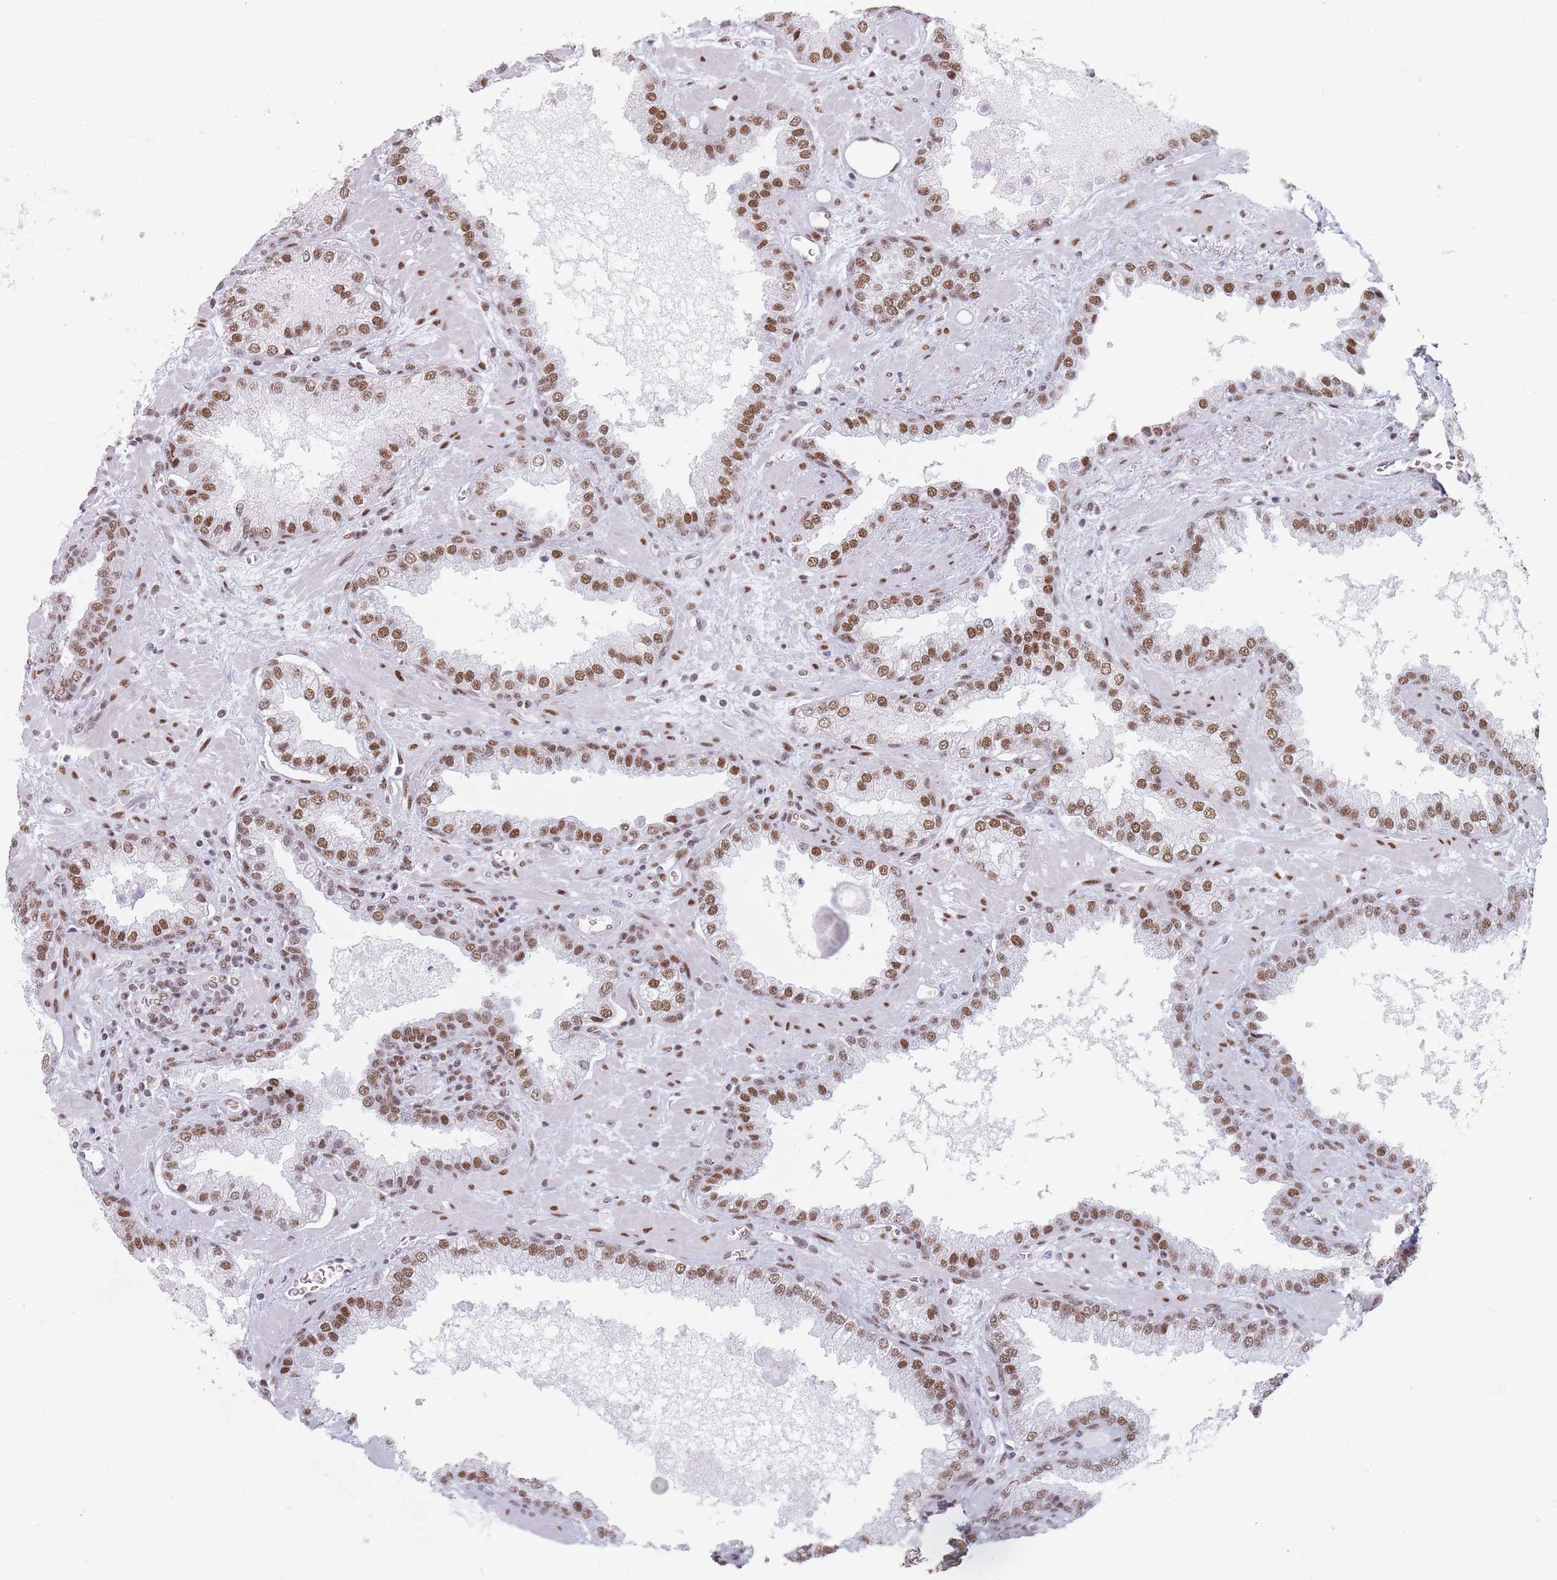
{"staining": {"intensity": "moderate", "quantity": ">75%", "location": "nuclear"}, "tissue": "prostate cancer", "cell_type": "Tumor cells", "image_type": "cancer", "snomed": [{"axis": "morphology", "description": "Adenocarcinoma, Low grade"}, {"axis": "topography", "description": "Prostate"}], "caption": "Immunohistochemistry (IHC) histopathology image of neoplastic tissue: human prostate cancer stained using immunohistochemistry exhibits medium levels of moderate protein expression localized specifically in the nuclear of tumor cells, appearing as a nuclear brown color.", "gene": "SAFB2", "patient": {"sex": "male", "age": 62}}